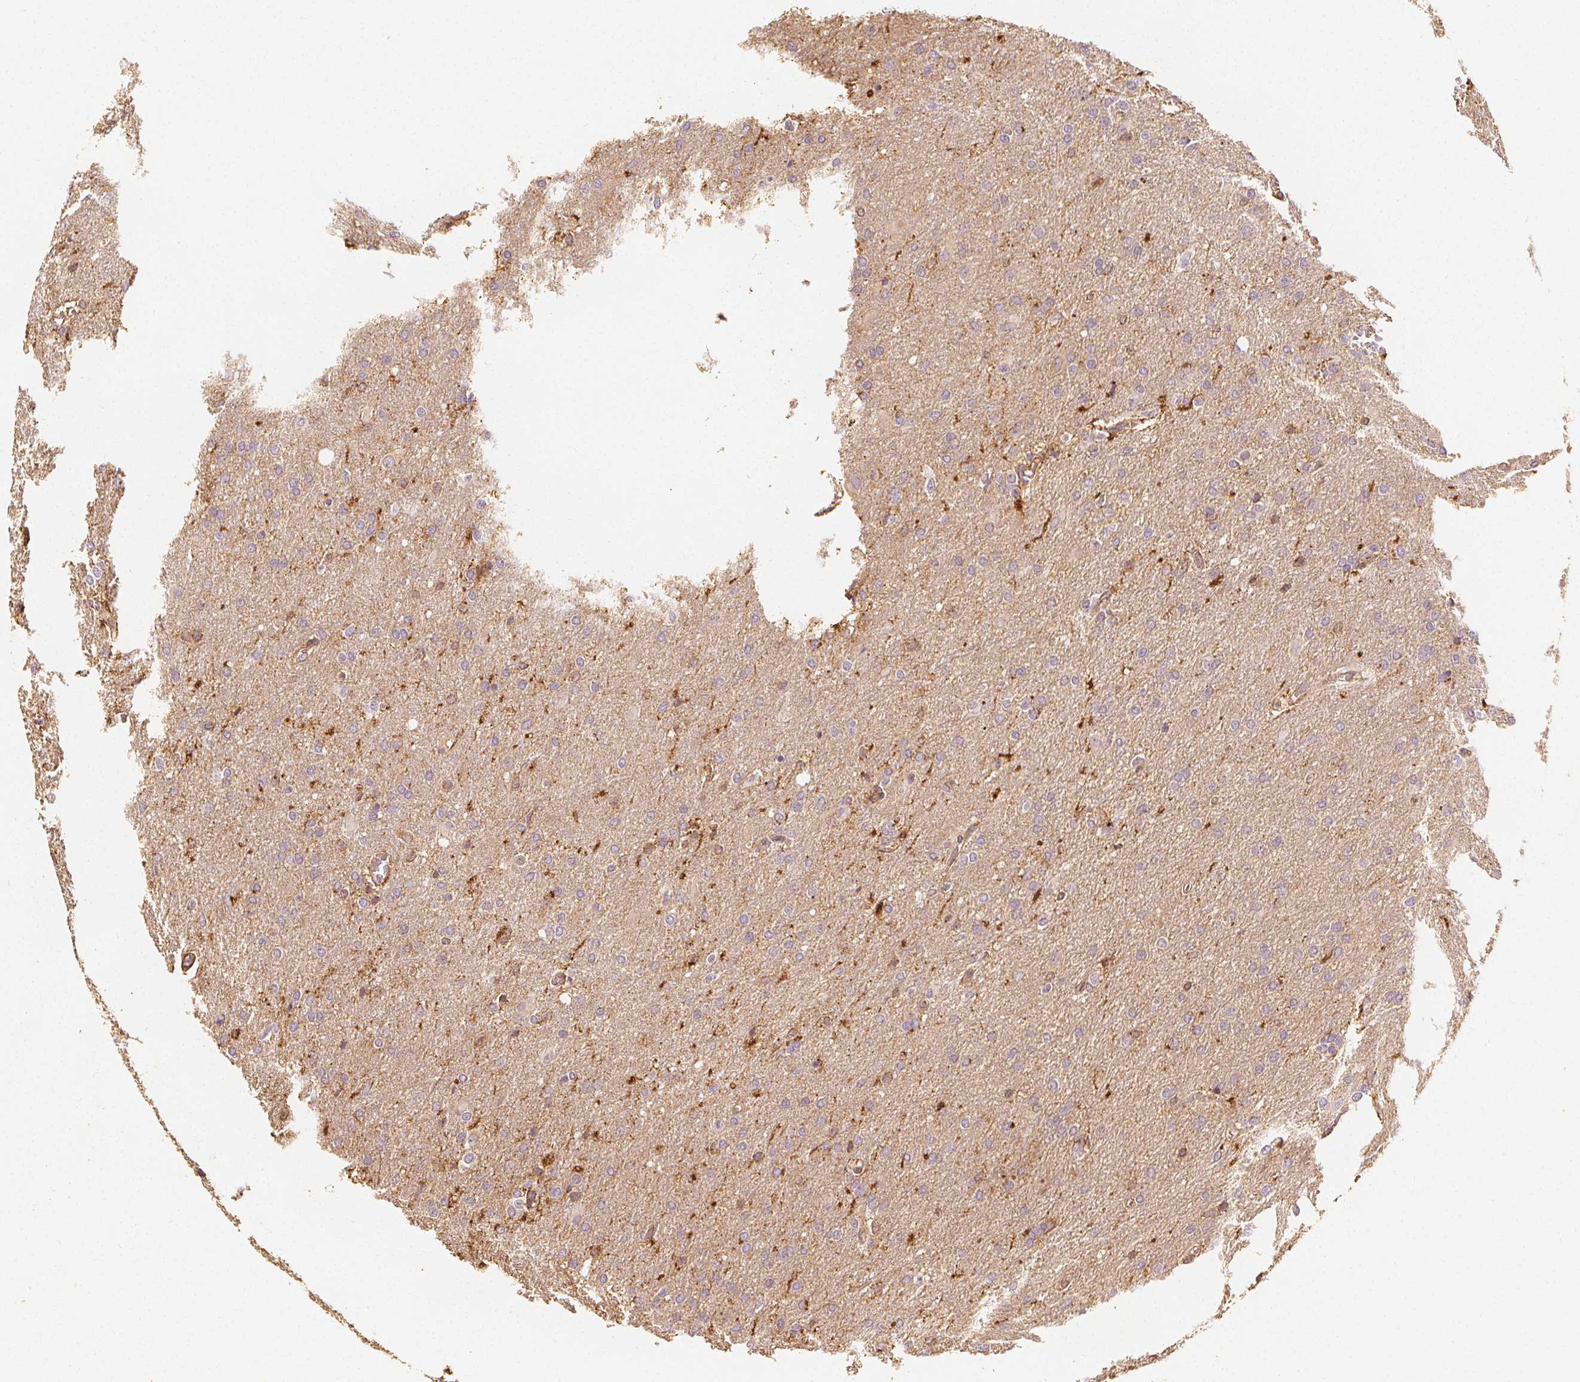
{"staining": {"intensity": "negative", "quantity": "none", "location": "none"}, "tissue": "glioma", "cell_type": "Tumor cells", "image_type": "cancer", "snomed": [{"axis": "morphology", "description": "Glioma, malignant, High grade"}, {"axis": "topography", "description": "Brain"}], "caption": "IHC photomicrograph of glioma stained for a protein (brown), which exhibits no positivity in tumor cells.", "gene": "ARHGAP26", "patient": {"sex": "male", "age": 68}}